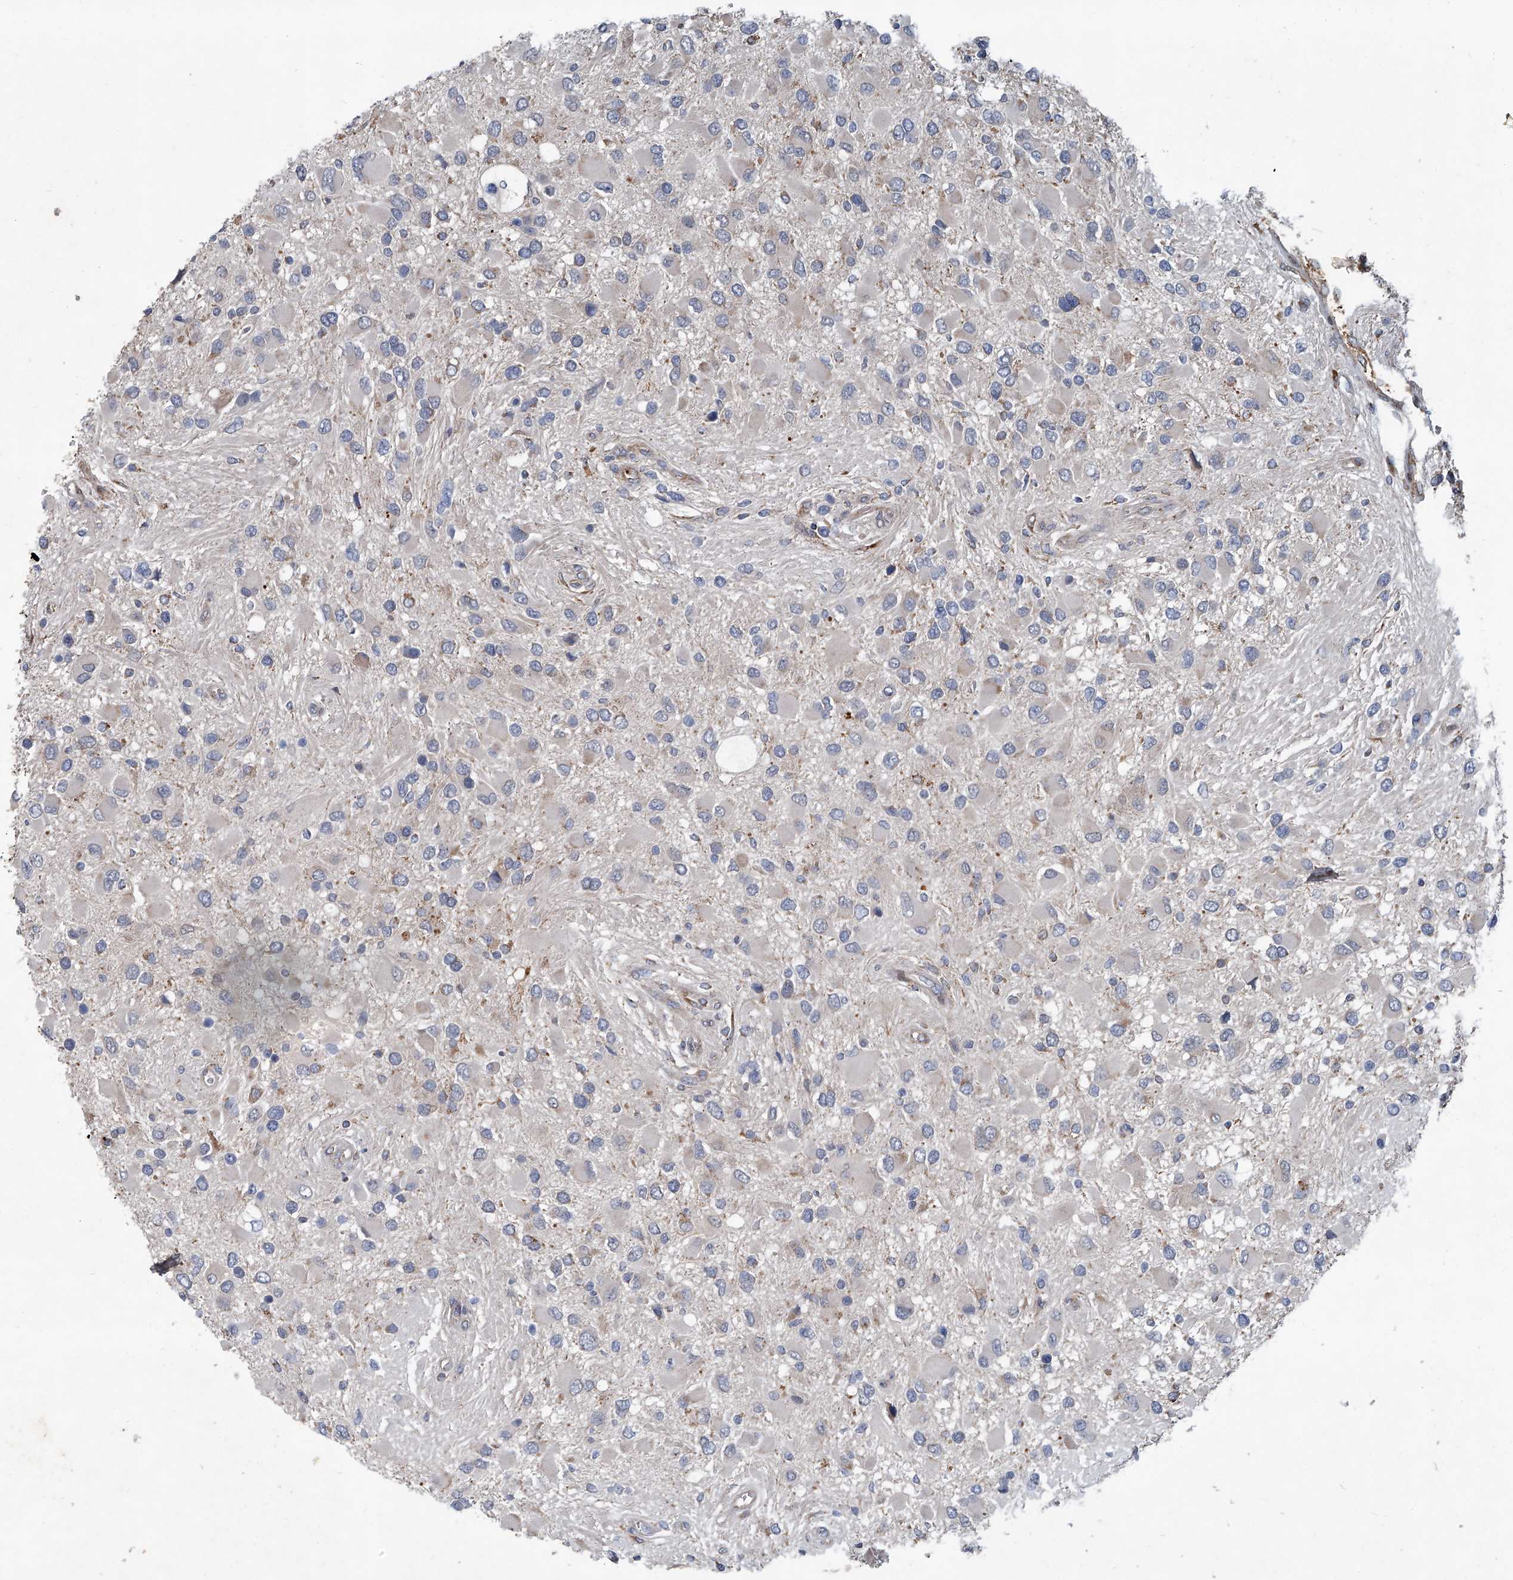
{"staining": {"intensity": "negative", "quantity": "none", "location": "none"}, "tissue": "glioma", "cell_type": "Tumor cells", "image_type": "cancer", "snomed": [{"axis": "morphology", "description": "Glioma, malignant, High grade"}, {"axis": "topography", "description": "Brain"}], "caption": "Tumor cells are negative for protein expression in human glioma.", "gene": "GPR132", "patient": {"sex": "male", "age": 53}}